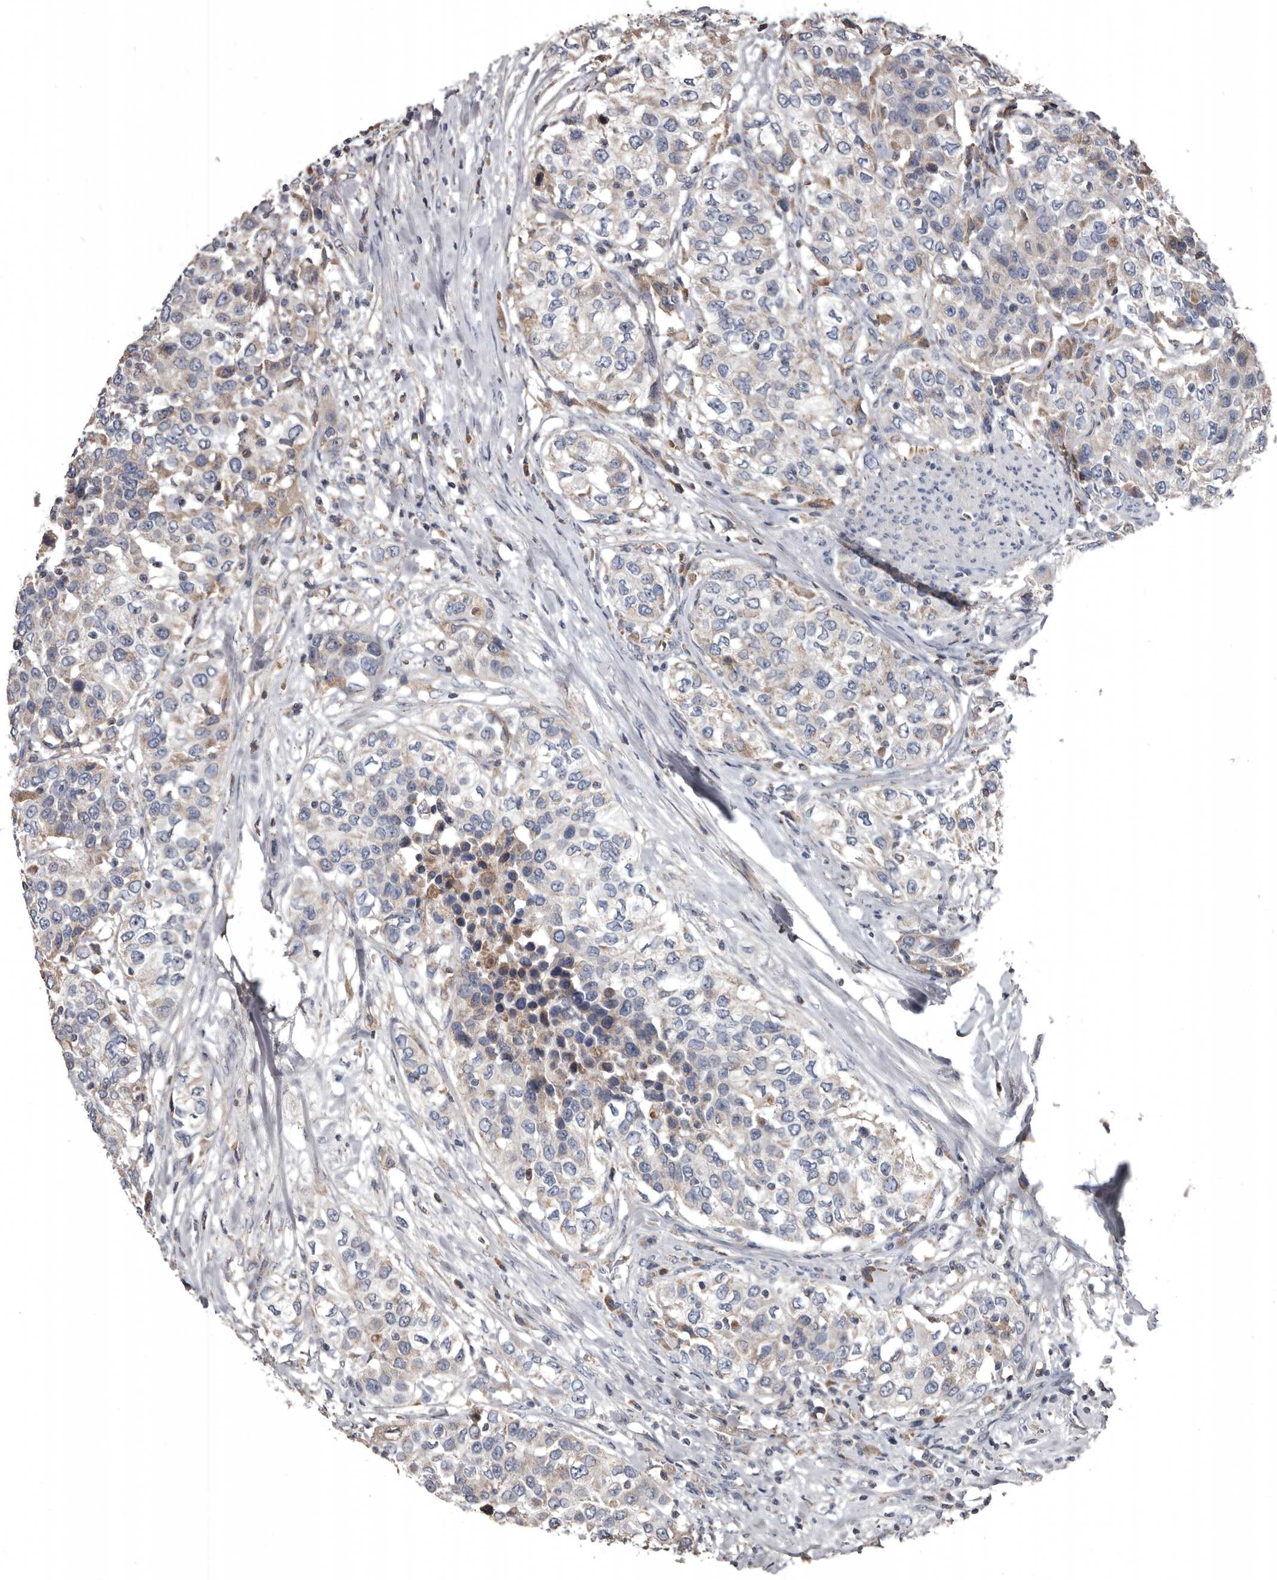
{"staining": {"intensity": "weak", "quantity": "<25%", "location": "cytoplasmic/membranous"}, "tissue": "urothelial cancer", "cell_type": "Tumor cells", "image_type": "cancer", "snomed": [{"axis": "morphology", "description": "Urothelial carcinoma, High grade"}, {"axis": "topography", "description": "Urinary bladder"}], "caption": "This histopathology image is of urothelial carcinoma (high-grade) stained with immunohistochemistry to label a protein in brown with the nuclei are counter-stained blue. There is no staining in tumor cells.", "gene": "GREB1", "patient": {"sex": "female", "age": 80}}